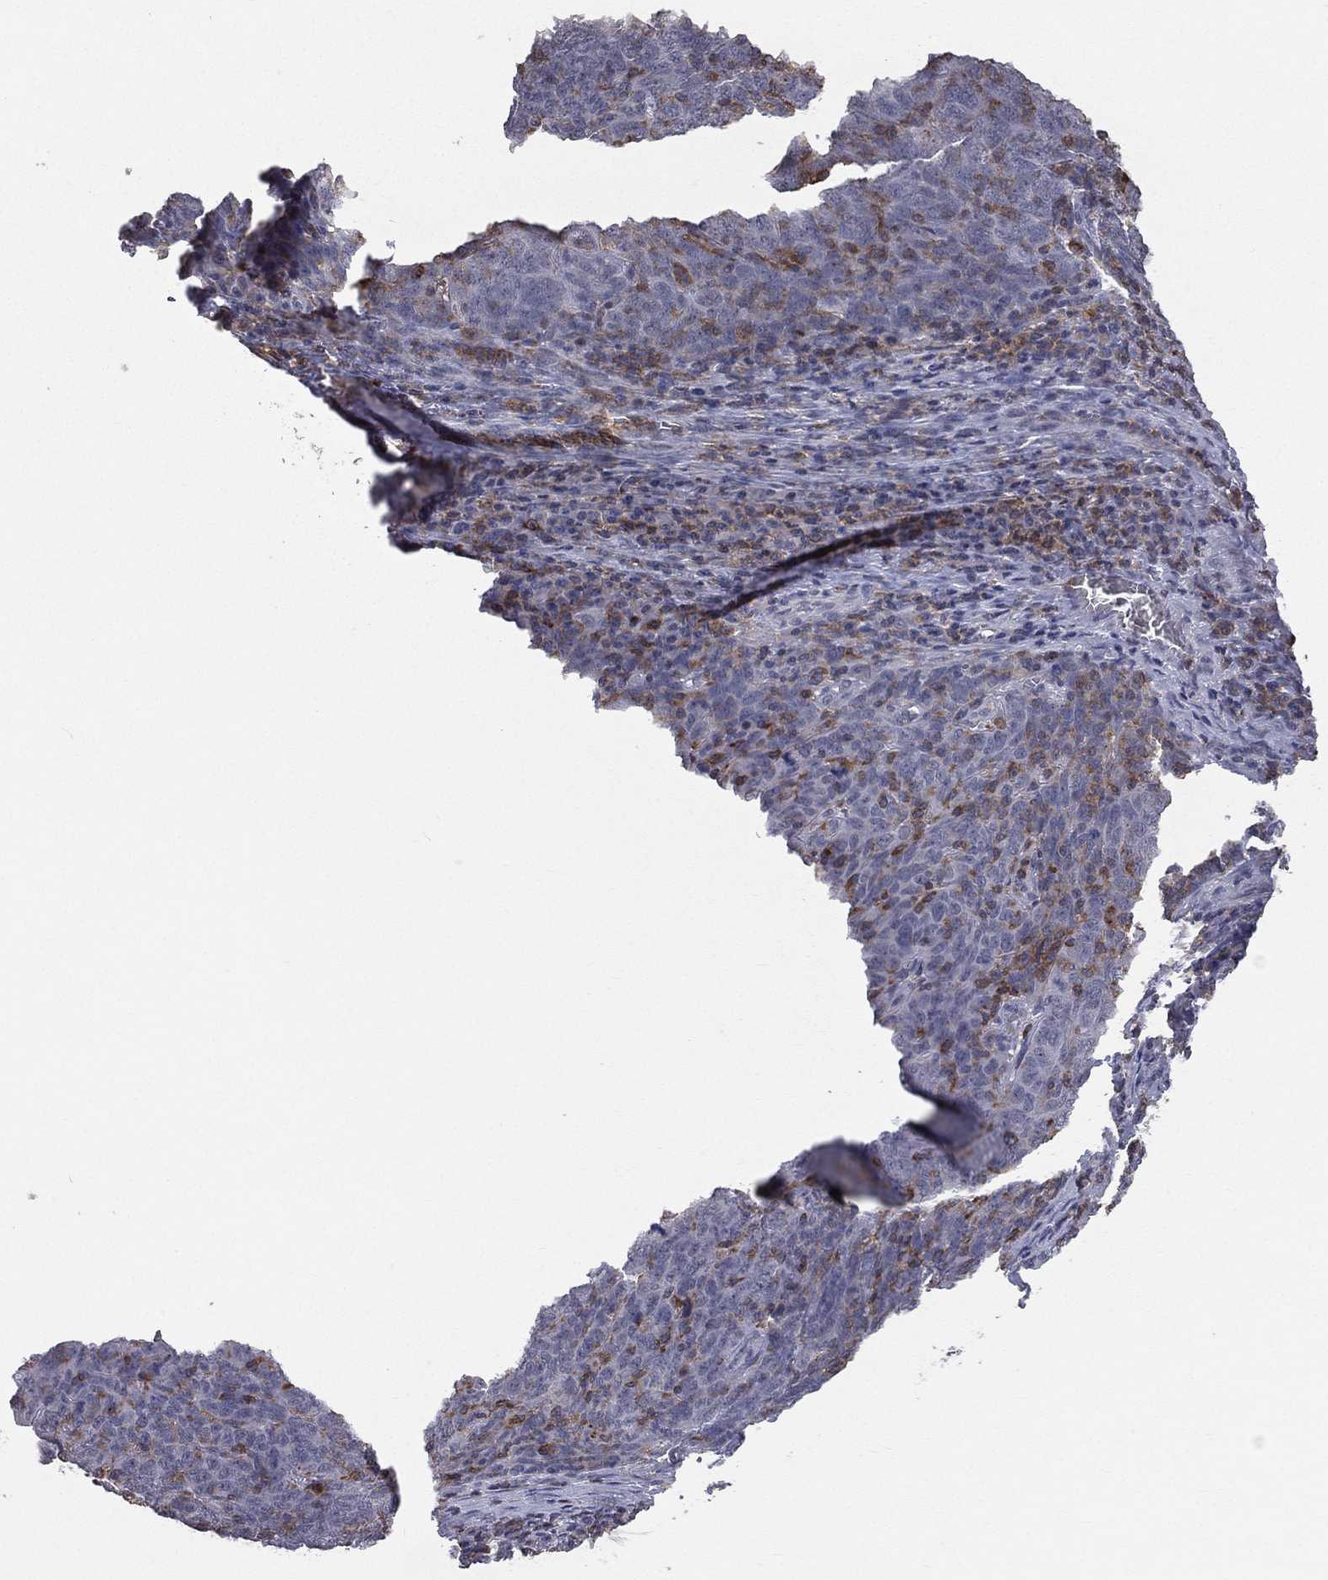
{"staining": {"intensity": "negative", "quantity": "none", "location": "none"}, "tissue": "skin cancer", "cell_type": "Tumor cells", "image_type": "cancer", "snomed": [{"axis": "morphology", "description": "Squamous cell carcinoma, NOS"}, {"axis": "topography", "description": "Skin"}, {"axis": "topography", "description": "Anal"}], "caption": "Skin squamous cell carcinoma stained for a protein using immunohistochemistry exhibits no staining tumor cells.", "gene": "PSTPIP1", "patient": {"sex": "female", "age": 51}}